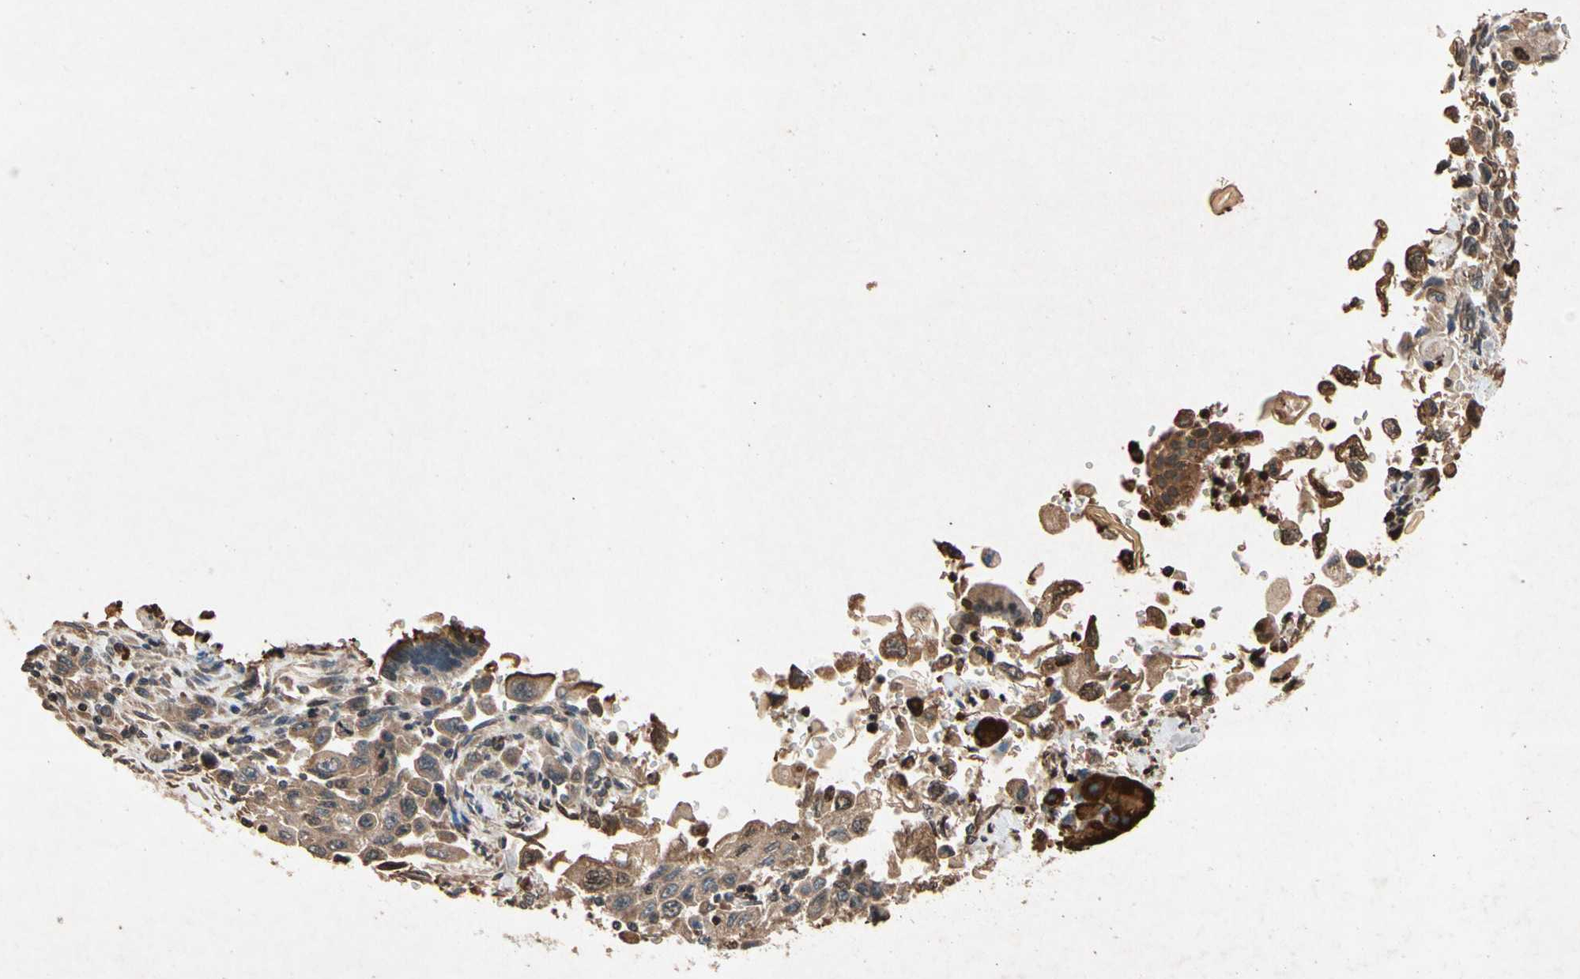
{"staining": {"intensity": "moderate", "quantity": ">75%", "location": "cytoplasmic/membranous"}, "tissue": "pancreatic cancer", "cell_type": "Tumor cells", "image_type": "cancer", "snomed": [{"axis": "morphology", "description": "Adenocarcinoma, NOS"}, {"axis": "topography", "description": "Pancreas"}], "caption": "Human pancreatic cancer (adenocarcinoma) stained for a protein (brown) displays moderate cytoplasmic/membranous positive positivity in about >75% of tumor cells.", "gene": "PRDX4", "patient": {"sex": "male", "age": 70}}